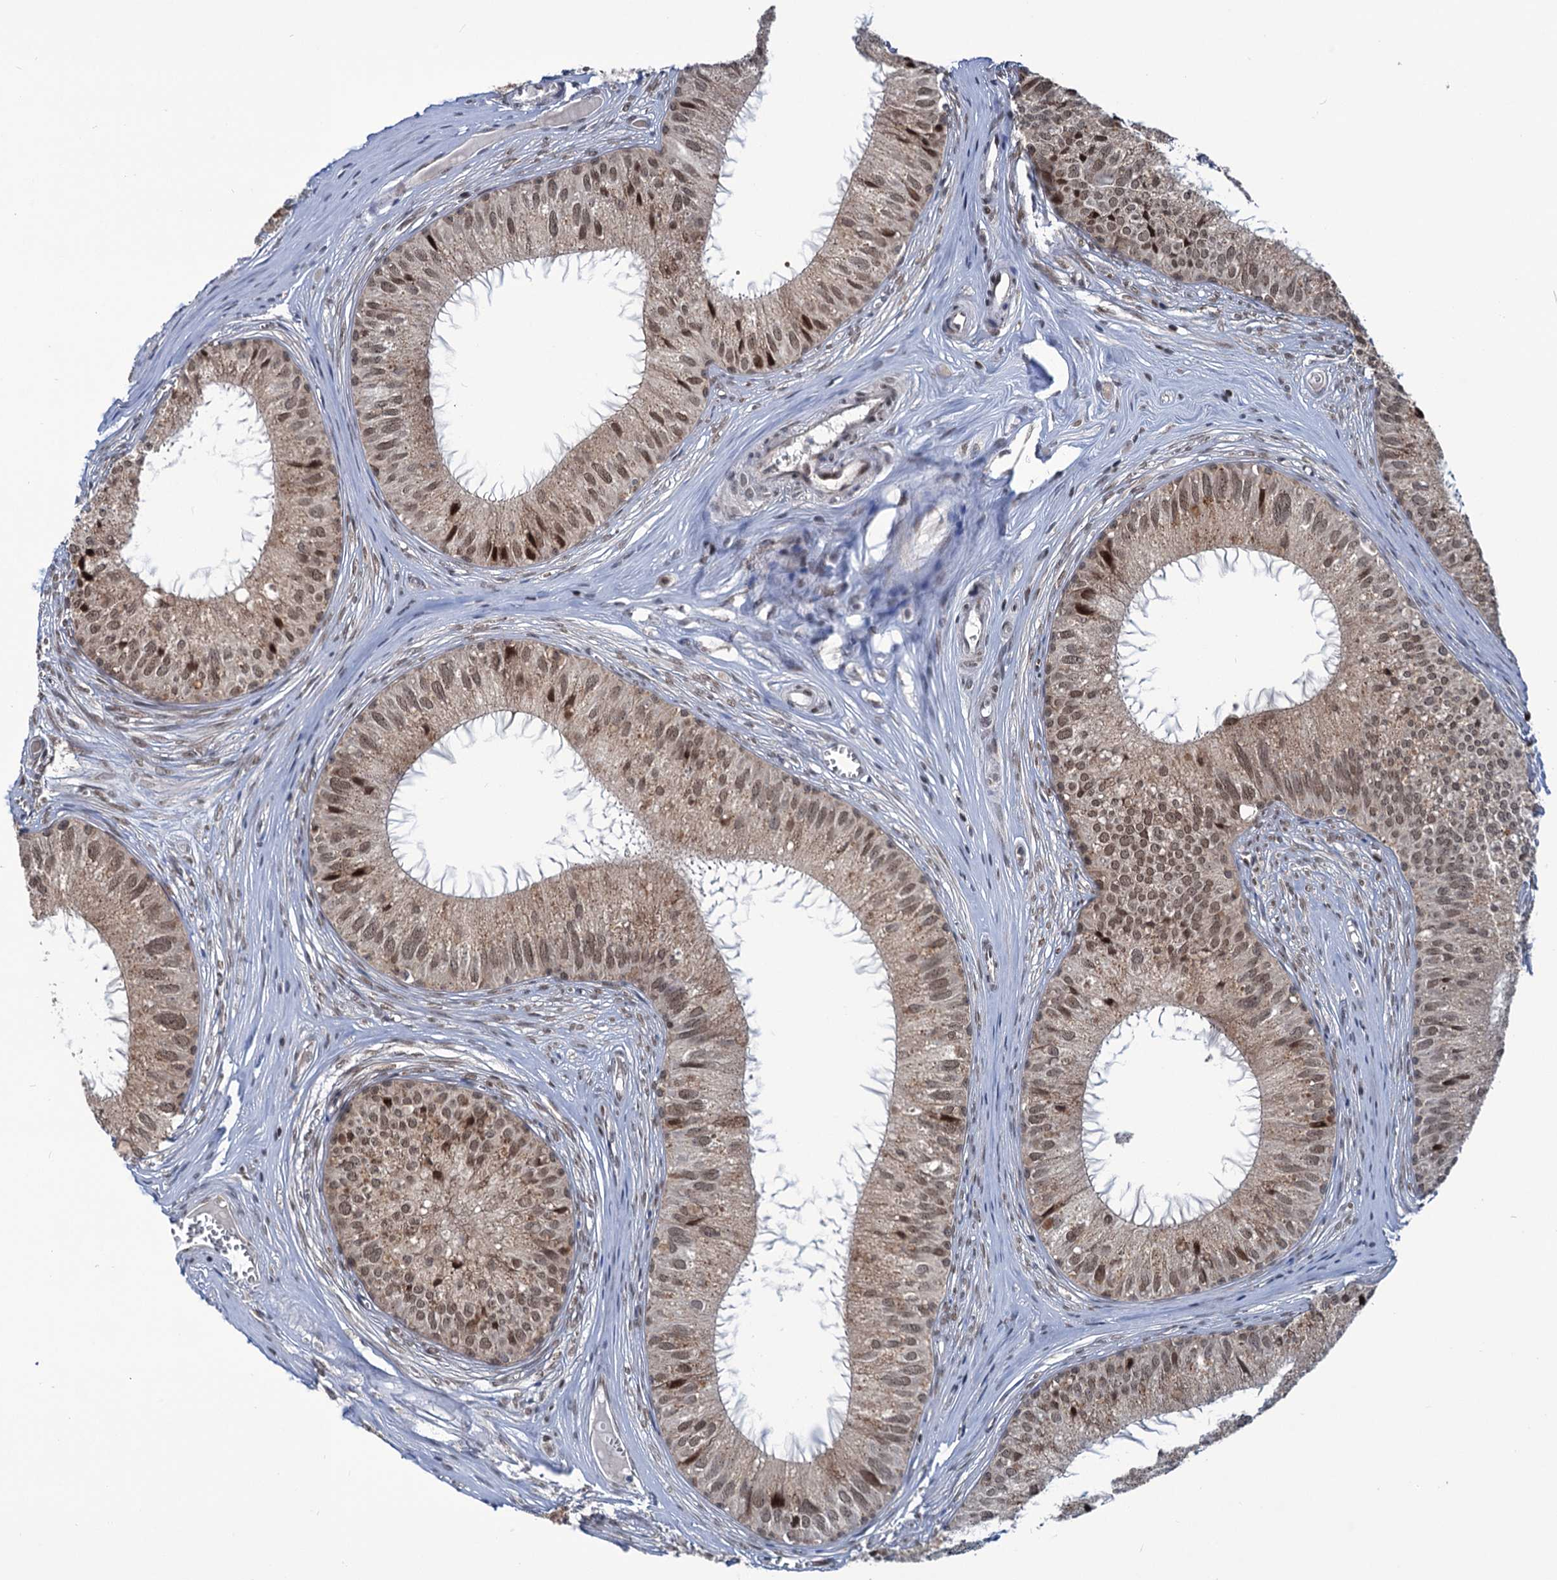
{"staining": {"intensity": "moderate", "quantity": ">75%", "location": "nuclear"}, "tissue": "epididymis", "cell_type": "Glandular cells", "image_type": "normal", "snomed": [{"axis": "morphology", "description": "Normal tissue, NOS"}, {"axis": "topography", "description": "Epididymis"}], "caption": "The immunohistochemical stain highlights moderate nuclear expression in glandular cells of benign epididymis. Immunohistochemistry stains the protein in brown and the nuclei are stained blue.", "gene": "PHC3", "patient": {"sex": "male", "age": 36}}